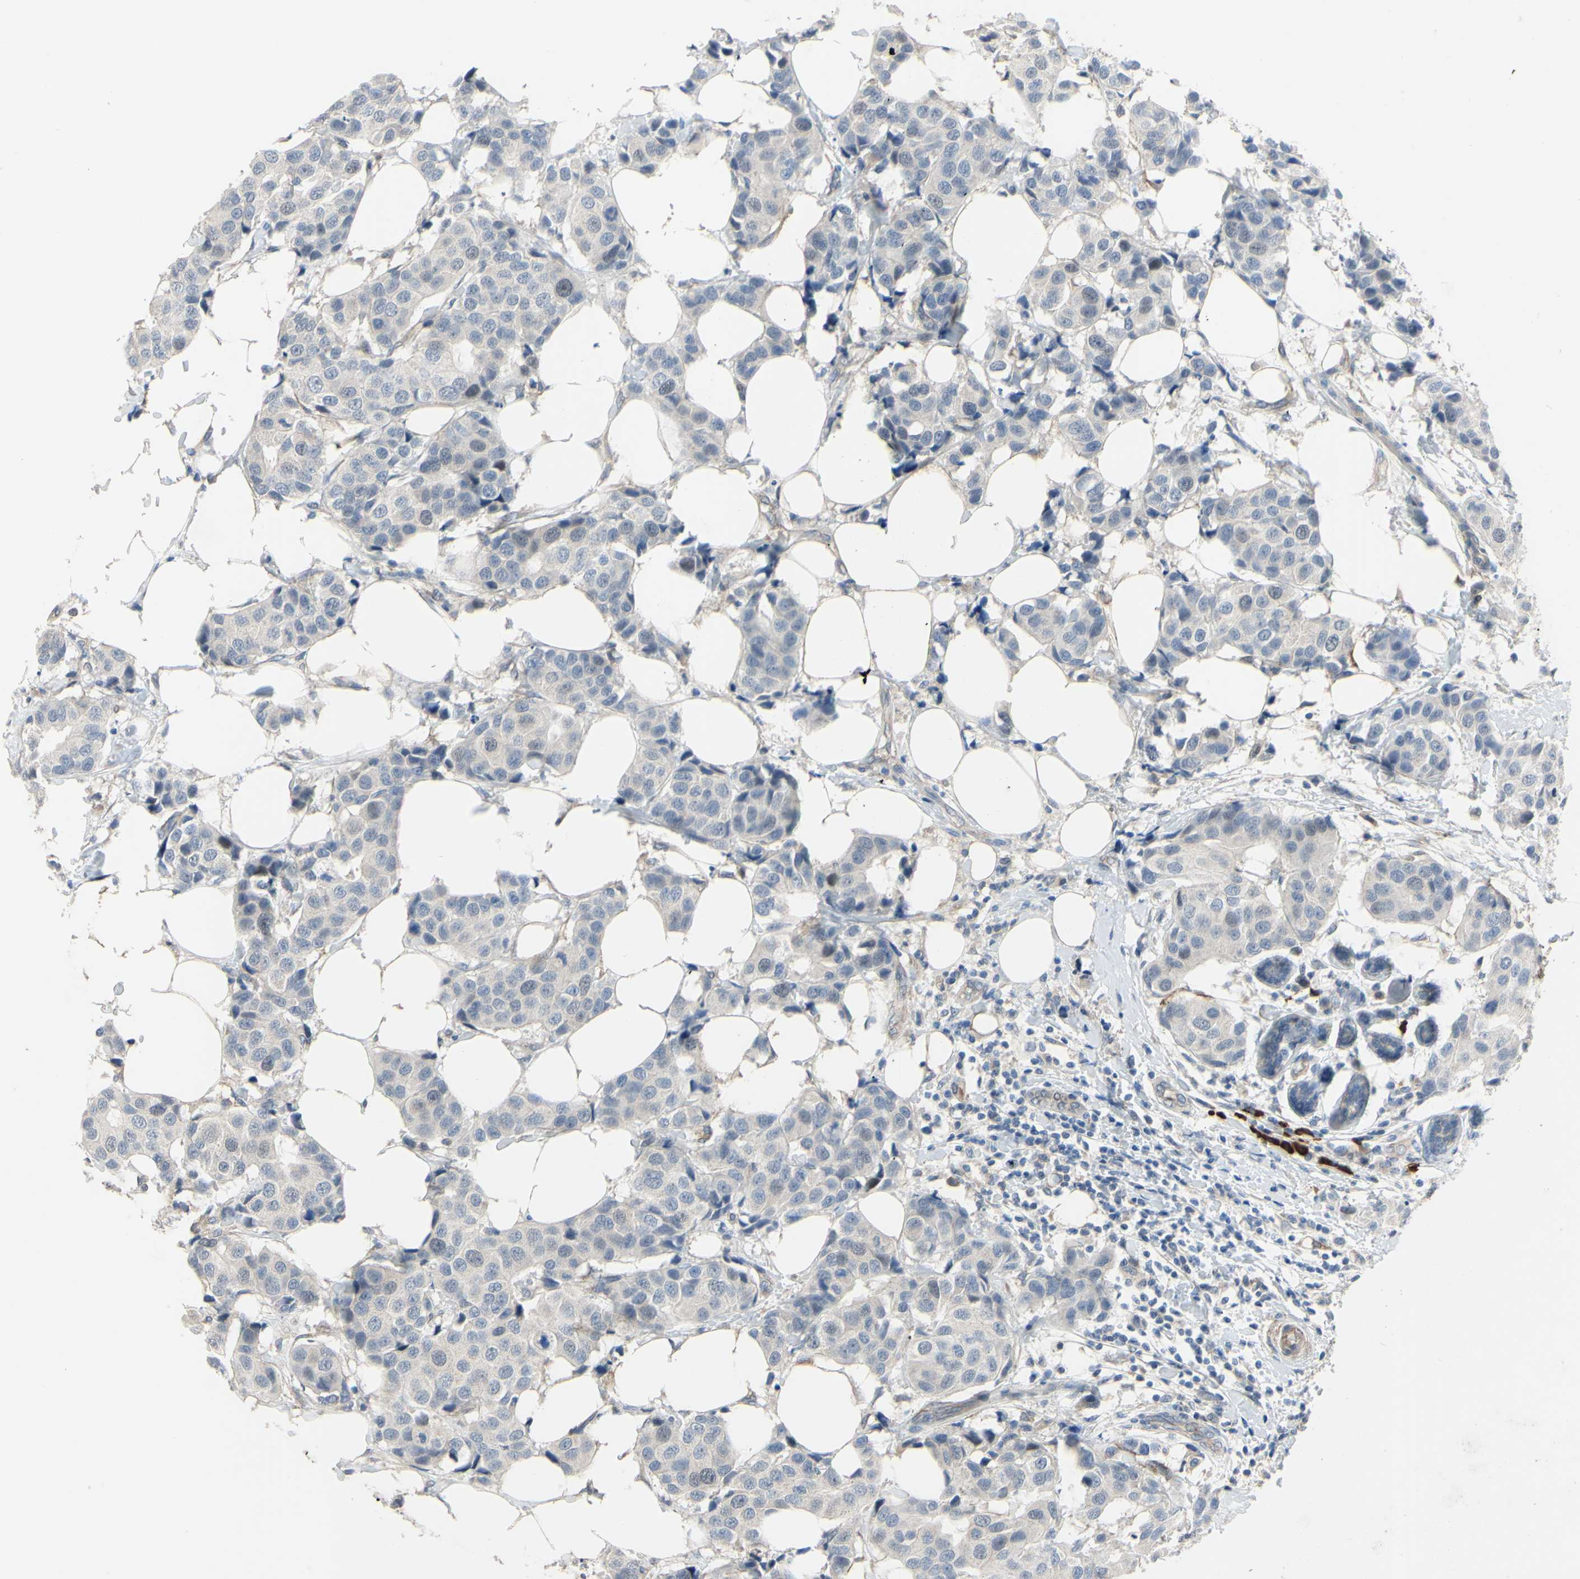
{"staining": {"intensity": "negative", "quantity": "none", "location": "none"}, "tissue": "breast cancer", "cell_type": "Tumor cells", "image_type": "cancer", "snomed": [{"axis": "morphology", "description": "Normal tissue, NOS"}, {"axis": "morphology", "description": "Duct carcinoma"}, {"axis": "topography", "description": "Breast"}], "caption": "Immunohistochemistry (IHC) of human breast cancer (invasive ductal carcinoma) shows no expression in tumor cells.", "gene": "LHX9", "patient": {"sex": "female", "age": 39}}